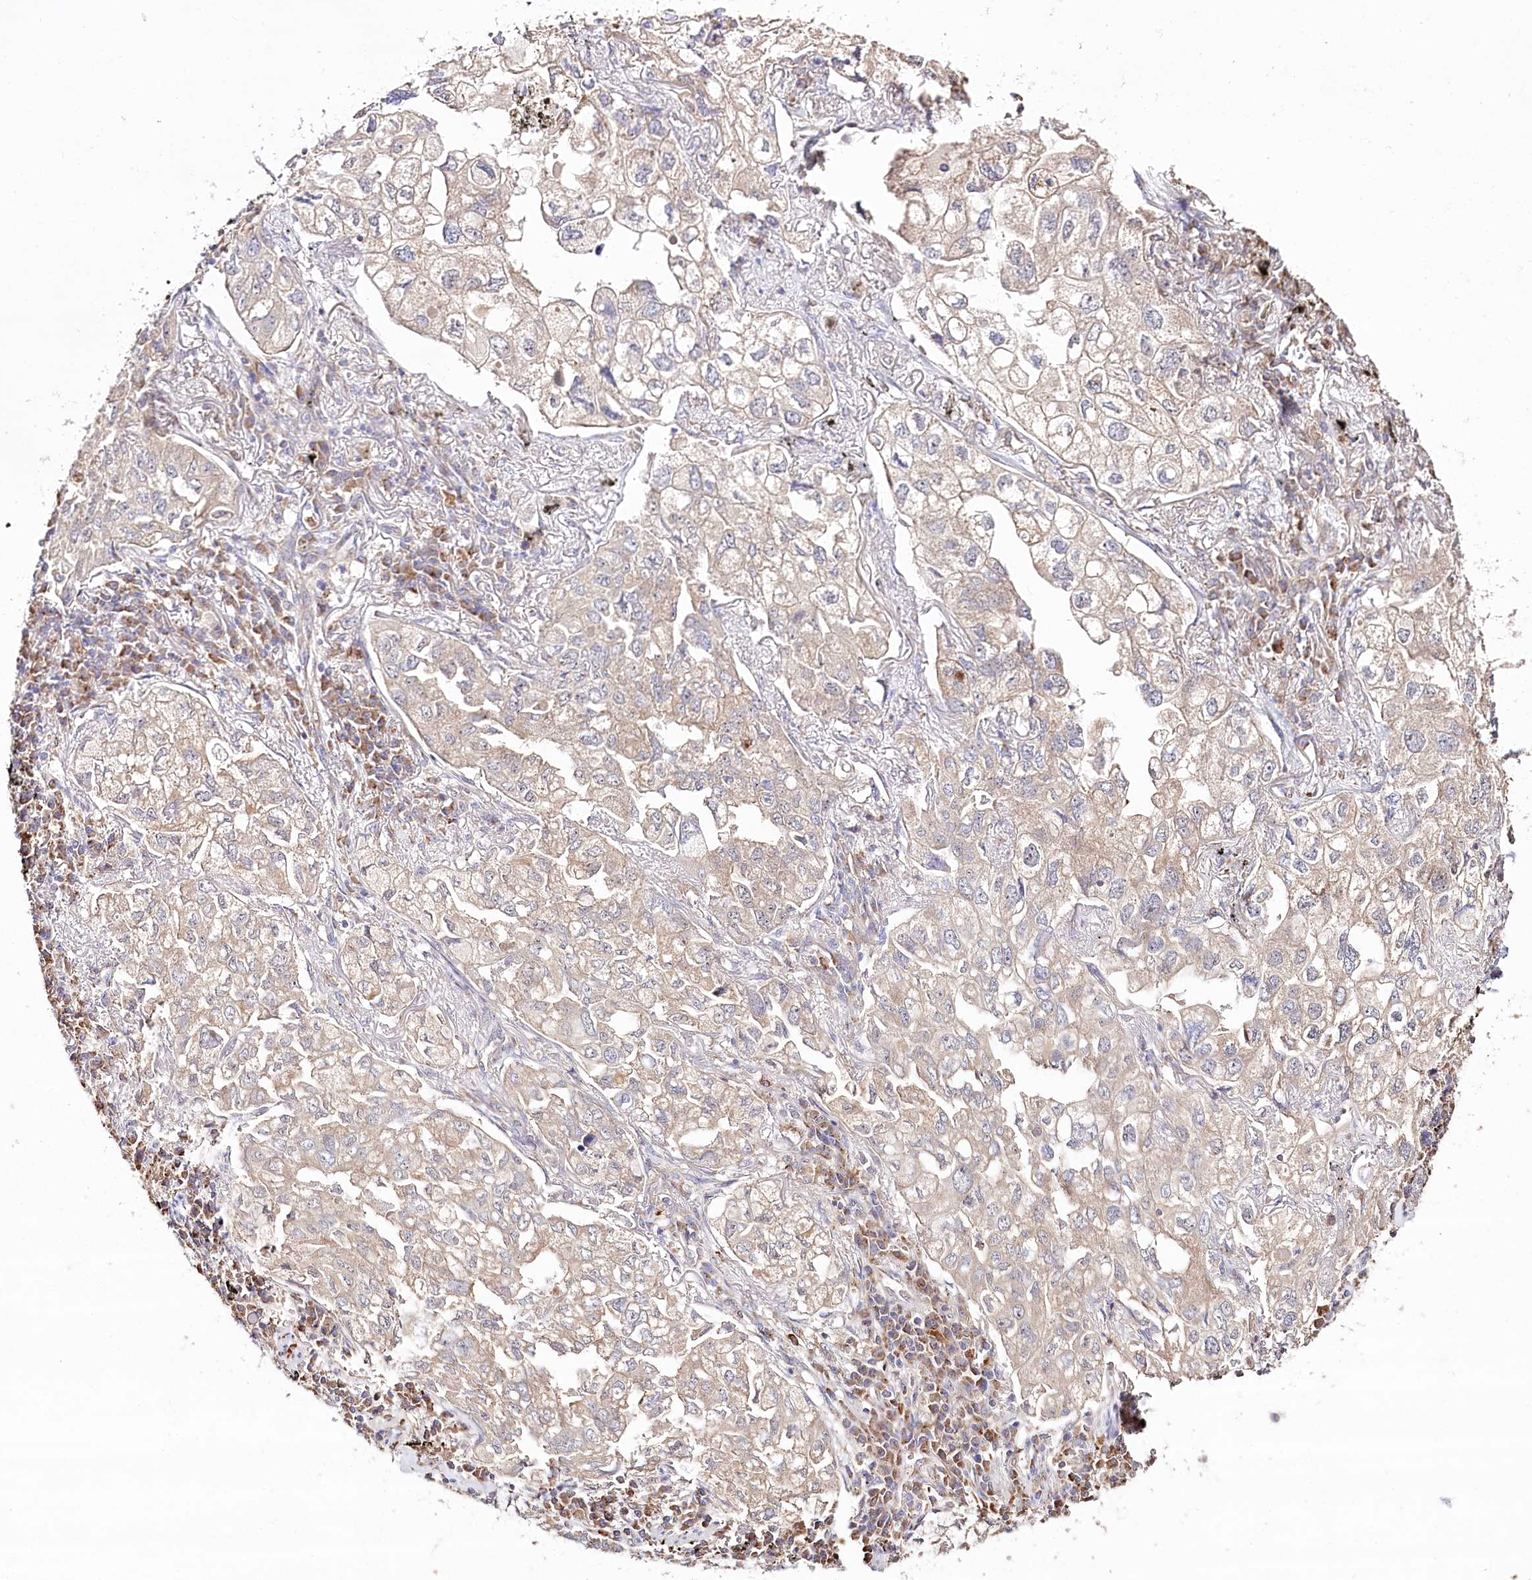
{"staining": {"intensity": "weak", "quantity": "25%-75%", "location": "cytoplasmic/membranous"}, "tissue": "lung cancer", "cell_type": "Tumor cells", "image_type": "cancer", "snomed": [{"axis": "morphology", "description": "Adenocarcinoma, NOS"}, {"axis": "topography", "description": "Lung"}], "caption": "Immunohistochemistry (IHC) micrograph of lung adenocarcinoma stained for a protein (brown), which shows low levels of weak cytoplasmic/membranous expression in about 25%-75% of tumor cells.", "gene": "DMXL1", "patient": {"sex": "male", "age": 65}}